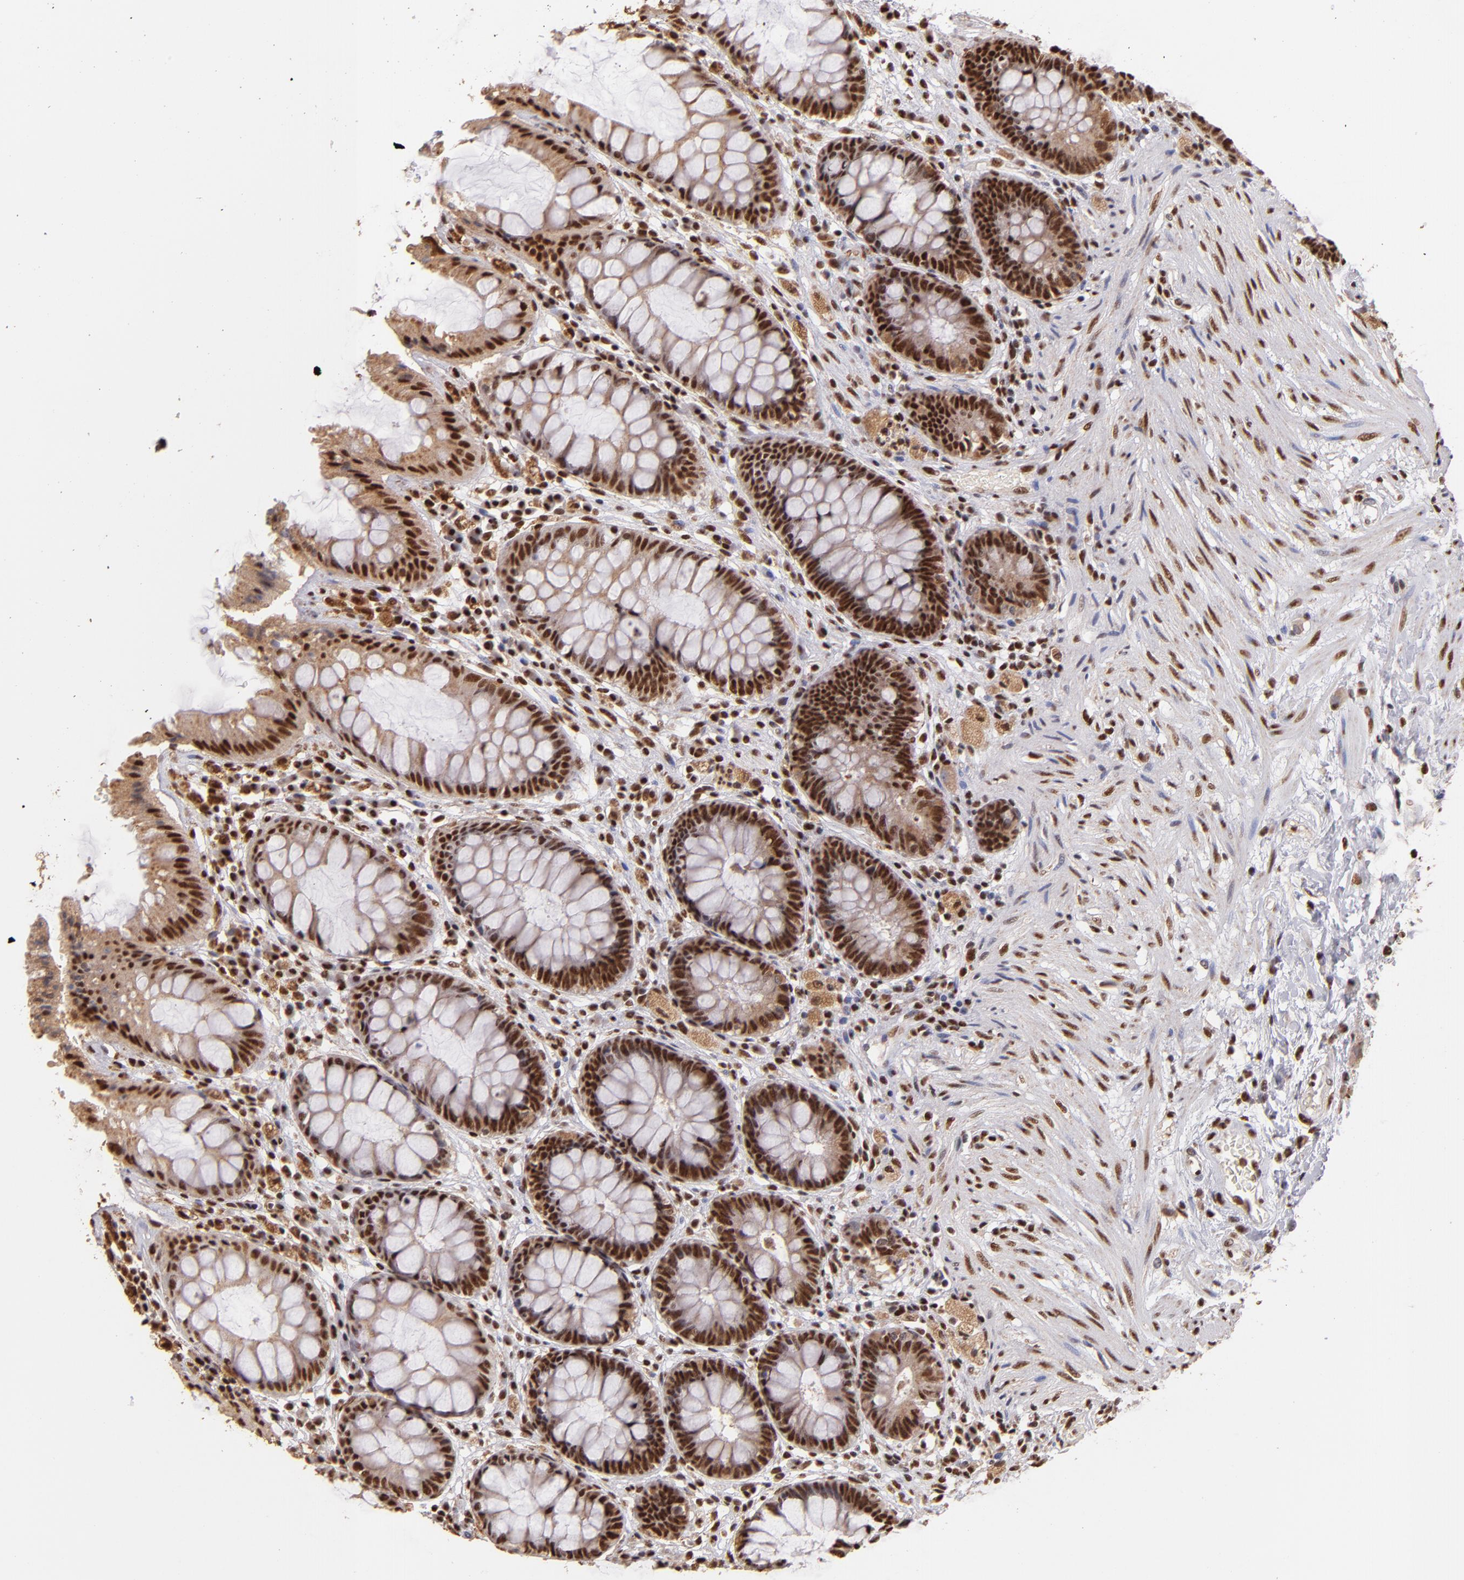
{"staining": {"intensity": "moderate", "quantity": ">75%", "location": "nuclear"}, "tissue": "rectum", "cell_type": "Glandular cells", "image_type": "normal", "snomed": [{"axis": "morphology", "description": "Normal tissue, NOS"}, {"axis": "topography", "description": "Rectum"}], "caption": "Moderate nuclear staining is seen in about >75% of glandular cells in normal rectum.", "gene": "SP1", "patient": {"sex": "female", "age": 46}}